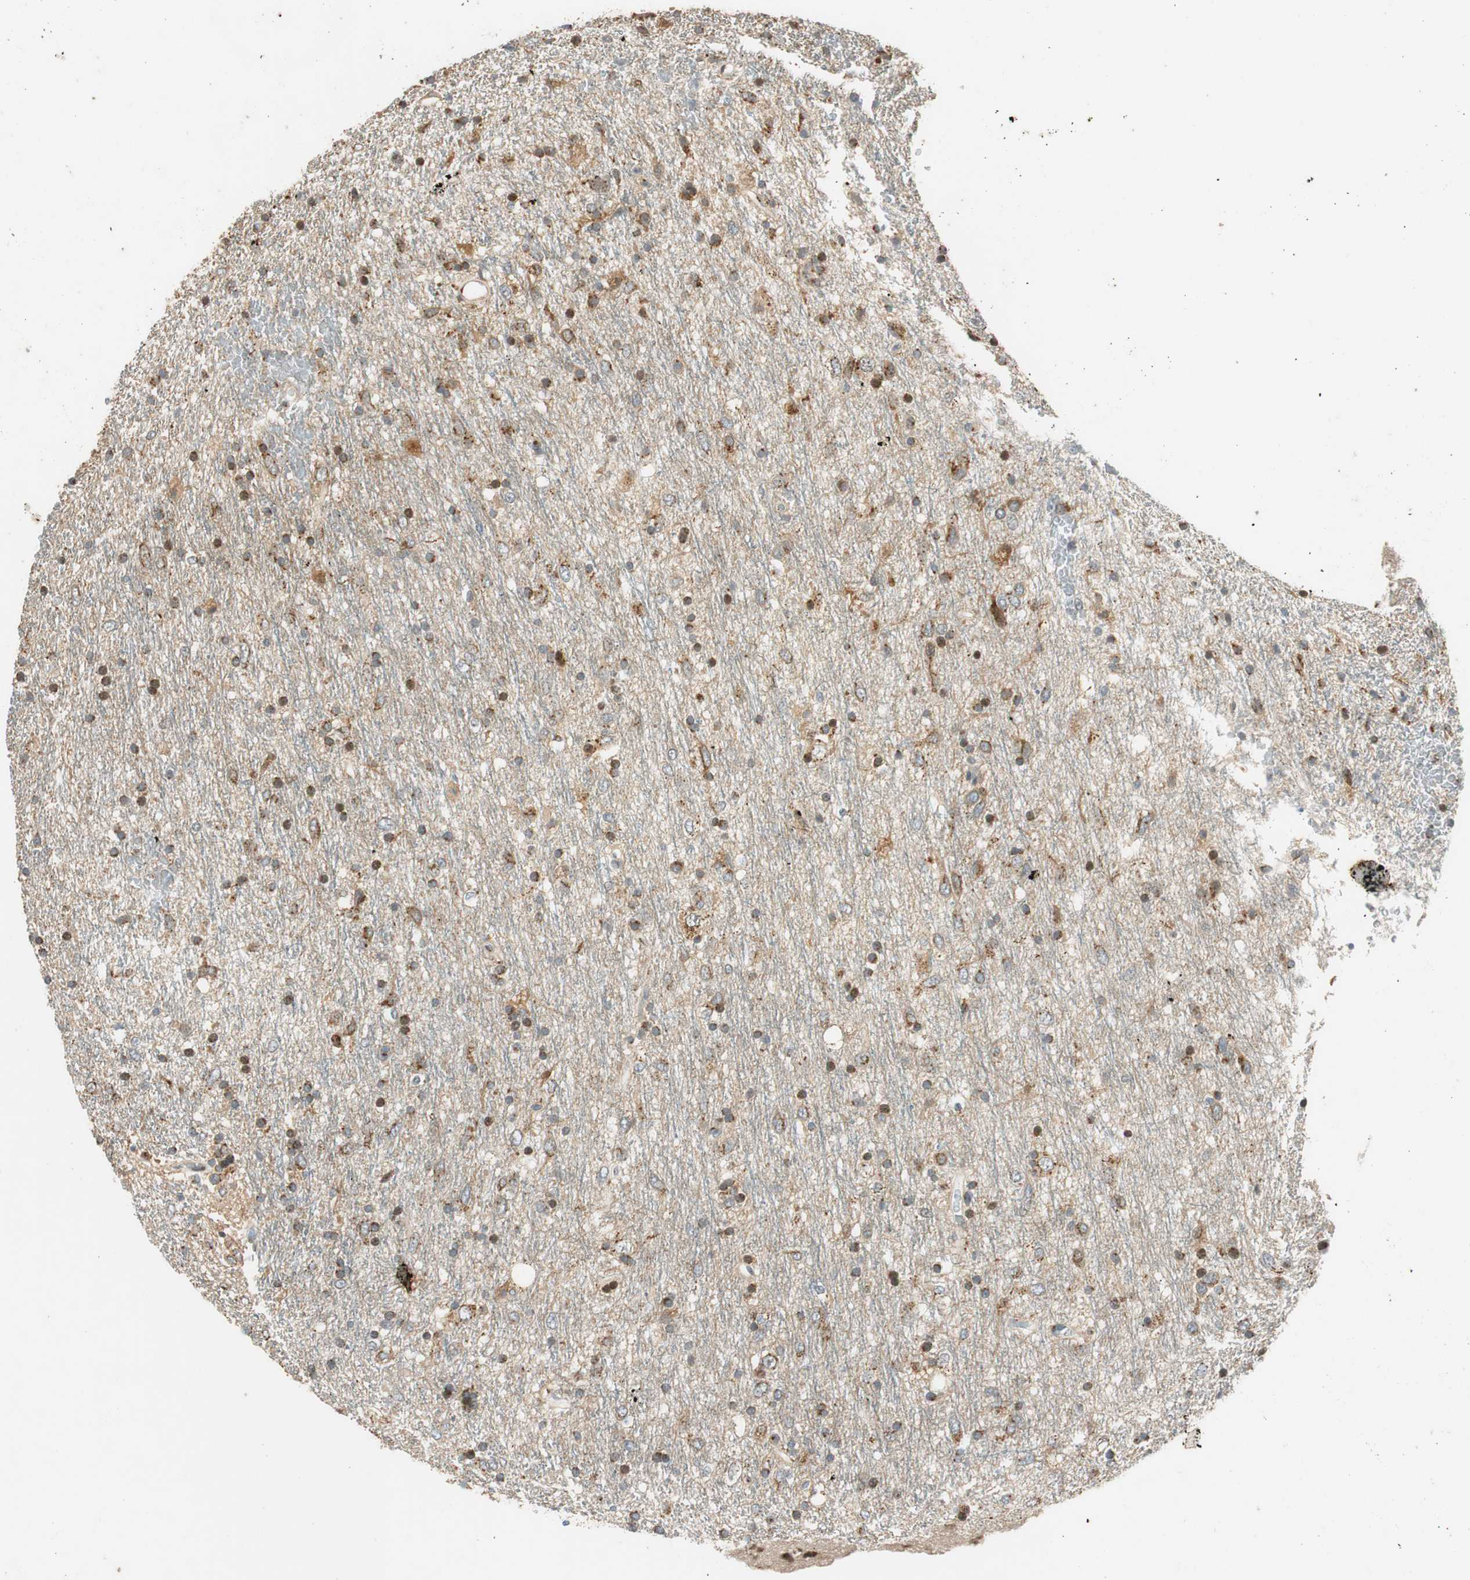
{"staining": {"intensity": "weak", "quantity": "25%-75%", "location": "cytoplasmic/membranous"}, "tissue": "glioma", "cell_type": "Tumor cells", "image_type": "cancer", "snomed": [{"axis": "morphology", "description": "Glioma, malignant, Low grade"}, {"axis": "topography", "description": "Brain"}], "caption": "A brown stain shows weak cytoplasmic/membranous positivity of a protein in glioma tumor cells.", "gene": "NEO1", "patient": {"sex": "male", "age": 77}}